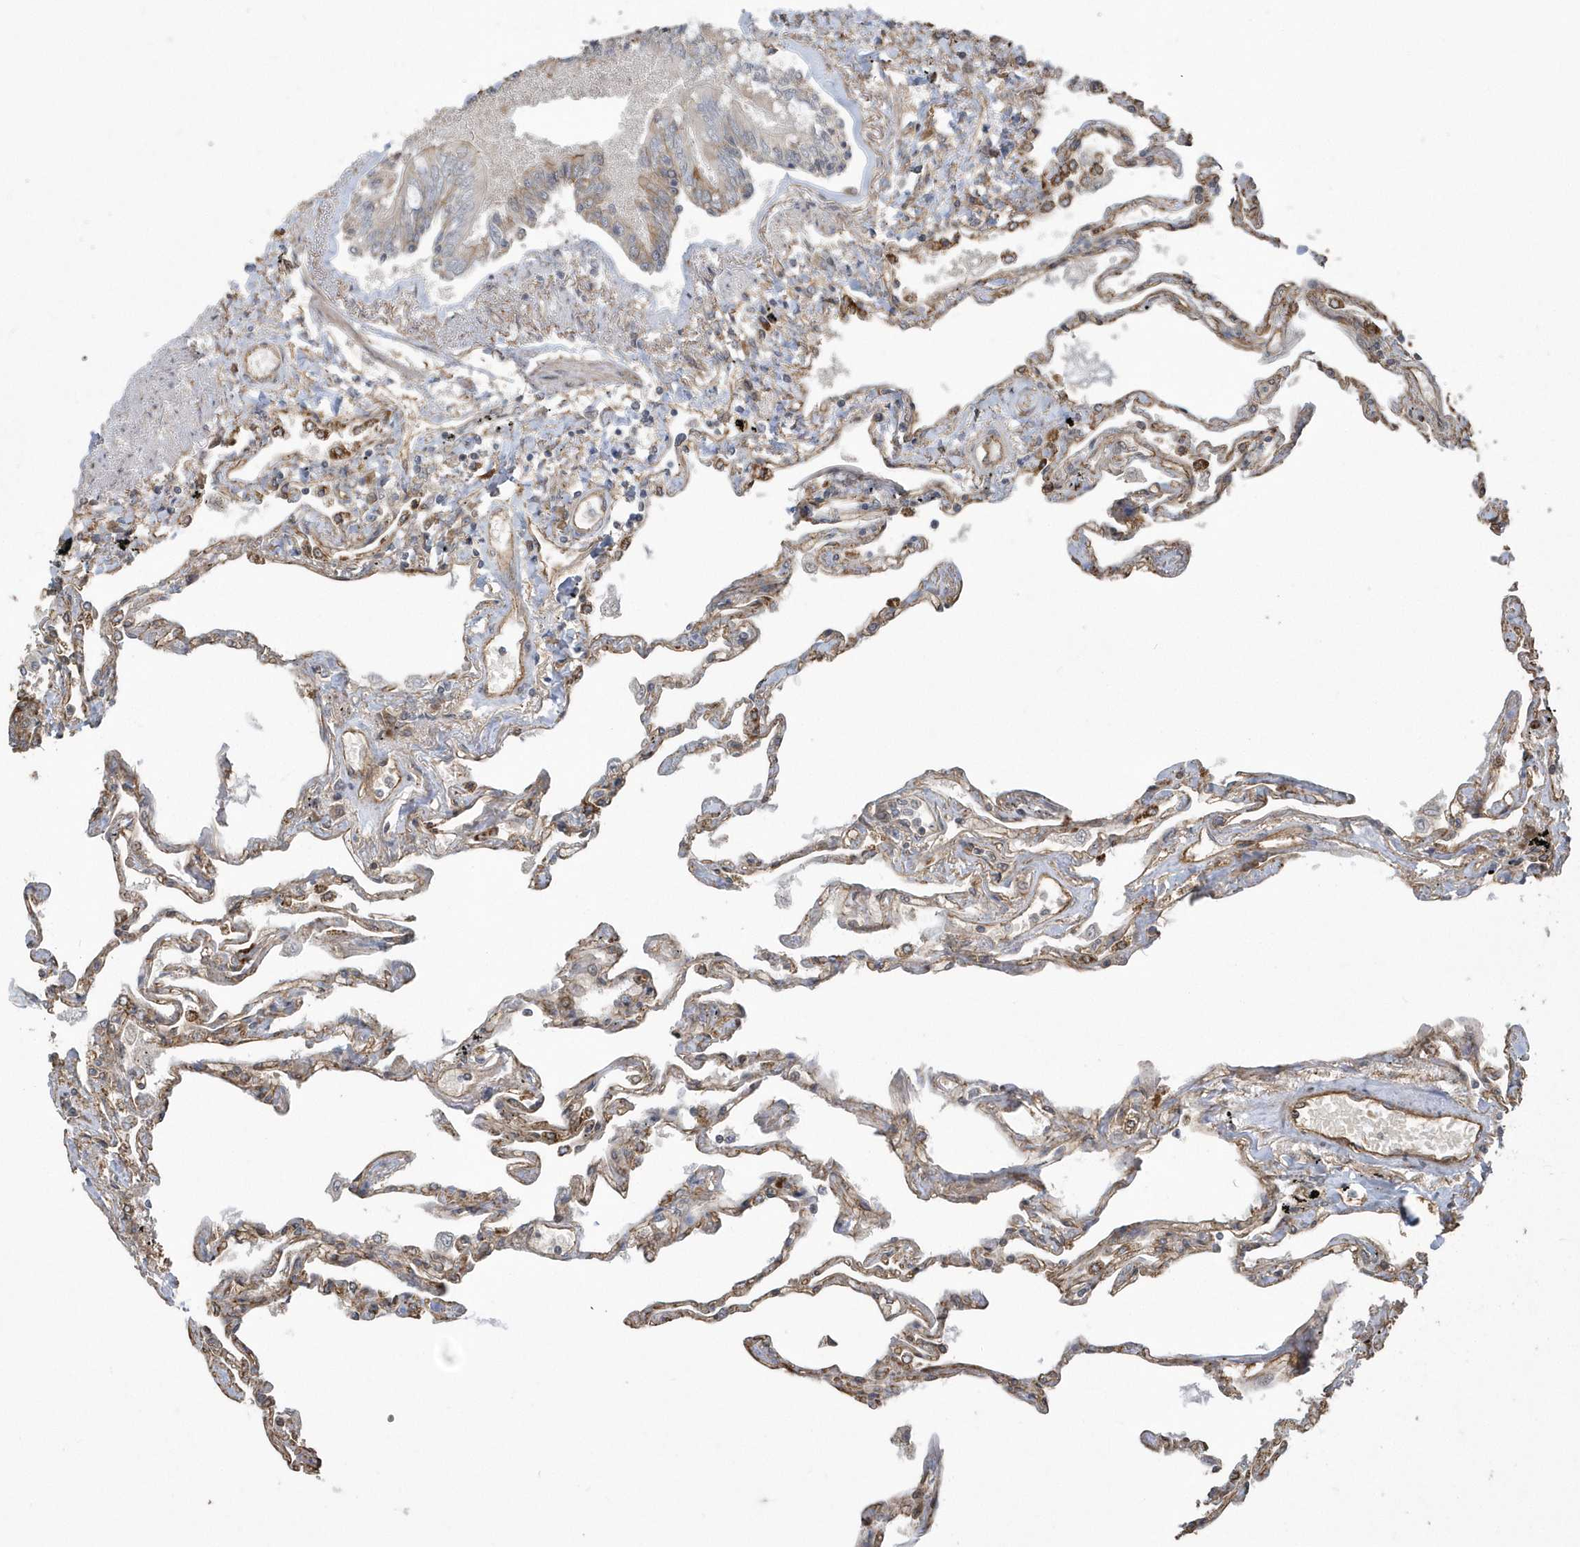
{"staining": {"intensity": "moderate", "quantity": ">75%", "location": "cytoplasmic/membranous"}, "tissue": "lung", "cell_type": "Alveolar cells", "image_type": "normal", "snomed": [{"axis": "morphology", "description": "Normal tissue, NOS"}, {"axis": "topography", "description": "Lung"}], "caption": "The micrograph displays immunohistochemical staining of unremarkable lung. There is moderate cytoplasmic/membranous staining is identified in approximately >75% of alveolar cells.", "gene": "HERPUD1", "patient": {"sex": "female", "age": 67}}